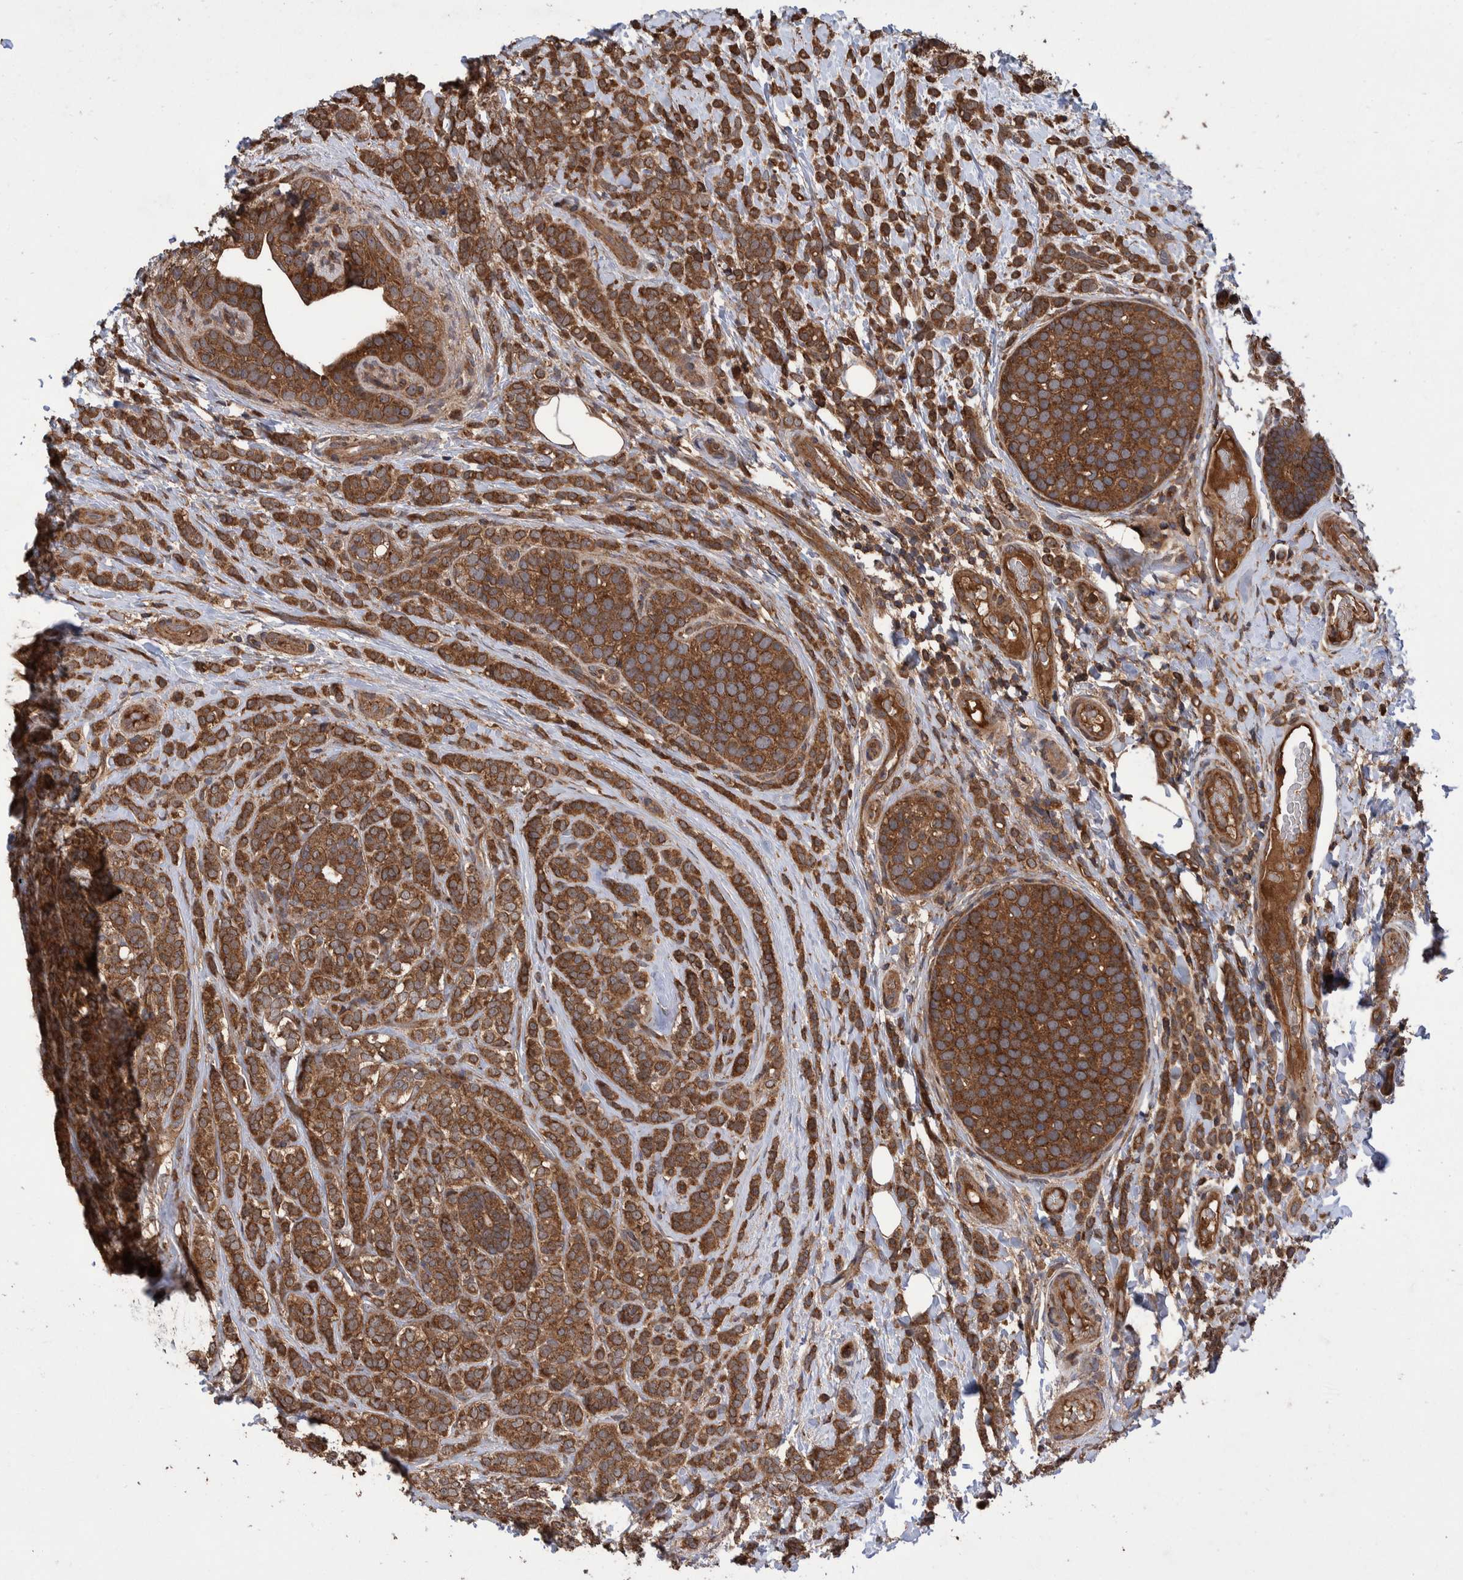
{"staining": {"intensity": "moderate", "quantity": ">75%", "location": "cytoplasmic/membranous"}, "tissue": "breast cancer", "cell_type": "Tumor cells", "image_type": "cancer", "snomed": [{"axis": "morphology", "description": "Lobular carcinoma"}, {"axis": "topography", "description": "Breast"}], "caption": "This is an image of immunohistochemistry staining of lobular carcinoma (breast), which shows moderate staining in the cytoplasmic/membranous of tumor cells.", "gene": "VBP1", "patient": {"sex": "female", "age": 50}}